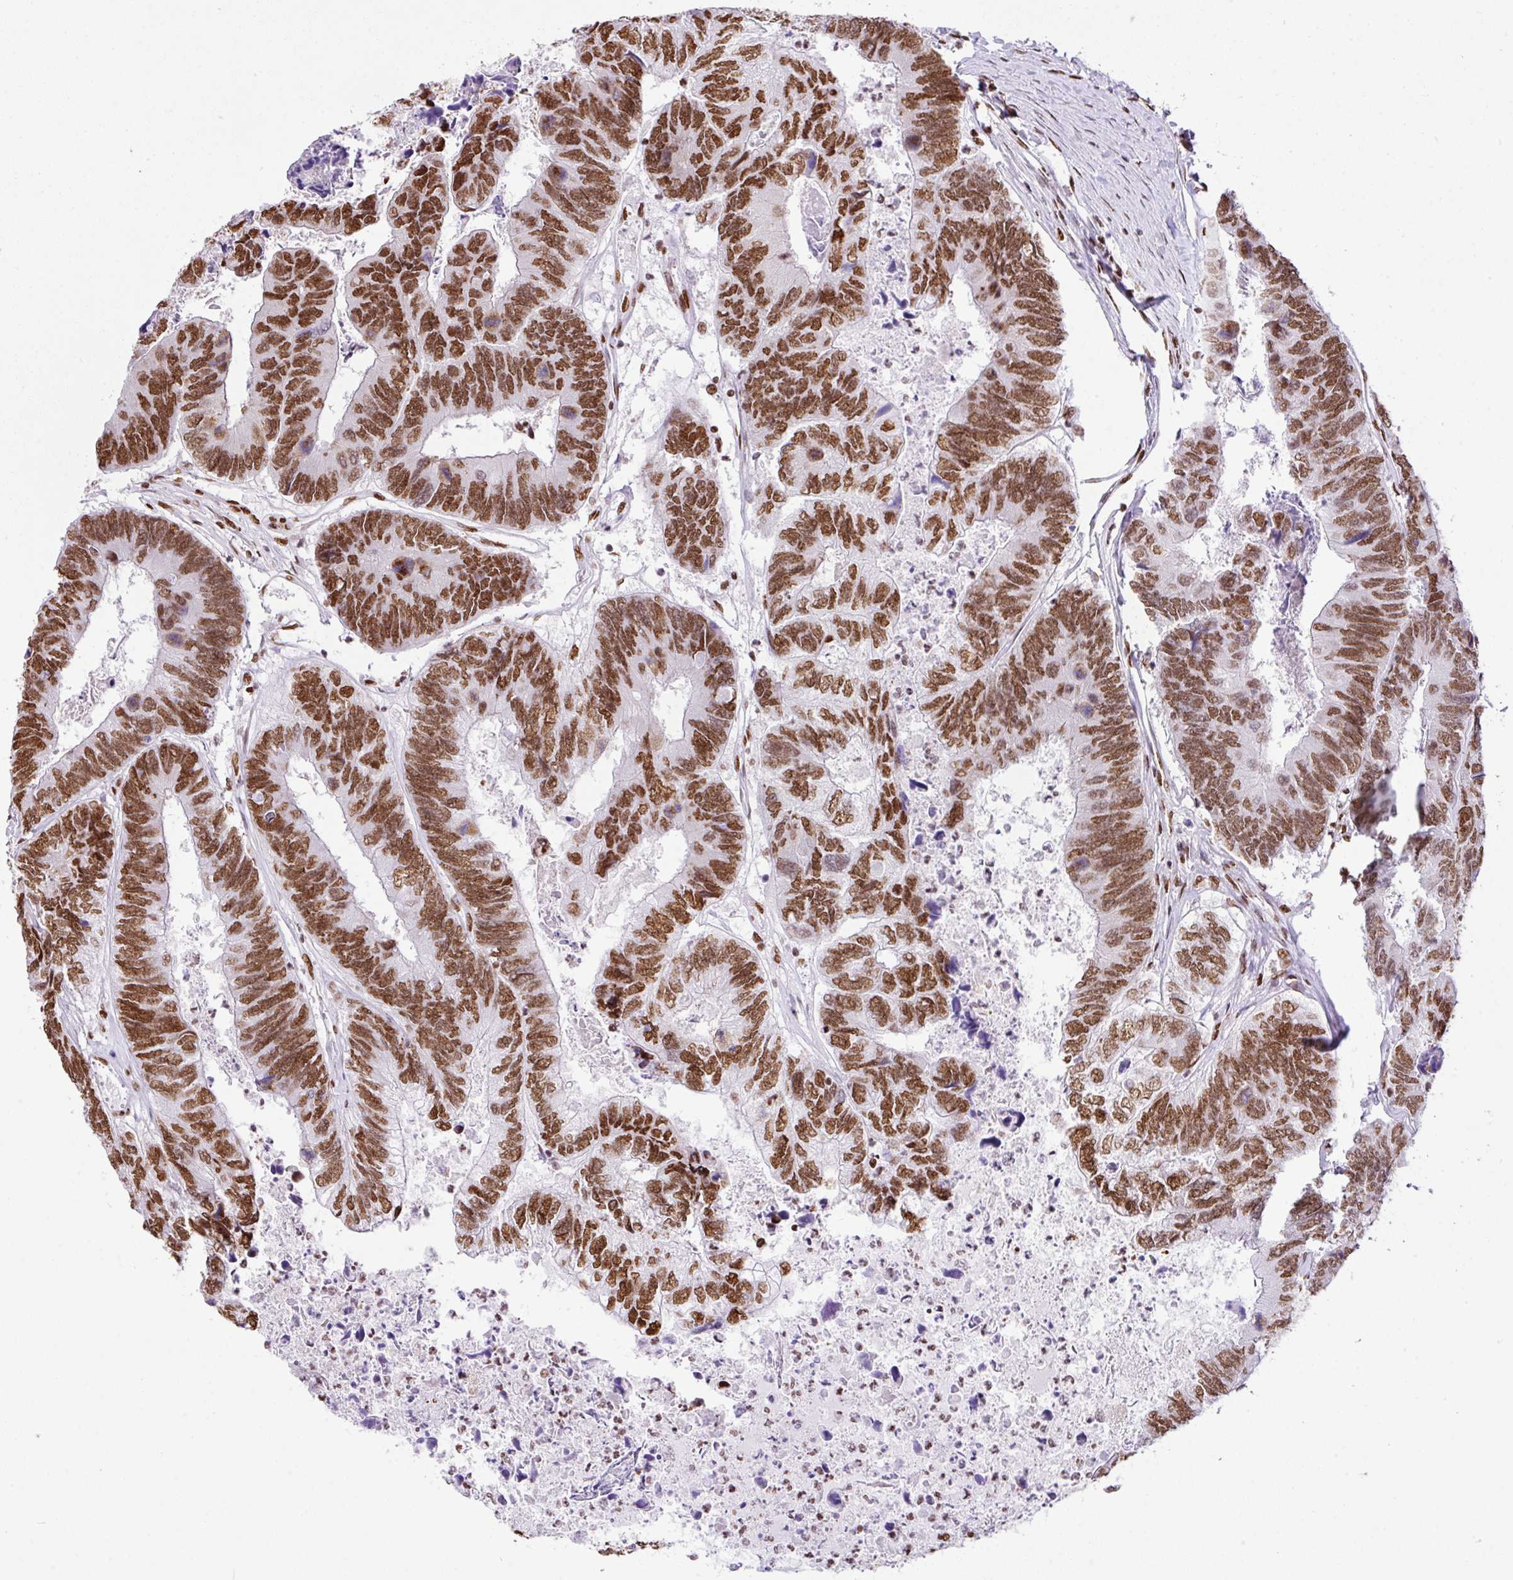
{"staining": {"intensity": "moderate", "quantity": ">75%", "location": "nuclear"}, "tissue": "colorectal cancer", "cell_type": "Tumor cells", "image_type": "cancer", "snomed": [{"axis": "morphology", "description": "Adenocarcinoma, NOS"}, {"axis": "topography", "description": "Colon"}], "caption": "Adenocarcinoma (colorectal) tissue displays moderate nuclear staining in approximately >75% of tumor cells, visualized by immunohistochemistry. The staining was performed using DAB (3,3'-diaminobenzidine) to visualize the protein expression in brown, while the nuclei were stained in blue with hematoxylin (Magnification: 20x).", "gene": "RARG", "patient": {"sex": "female", "age": 67}}